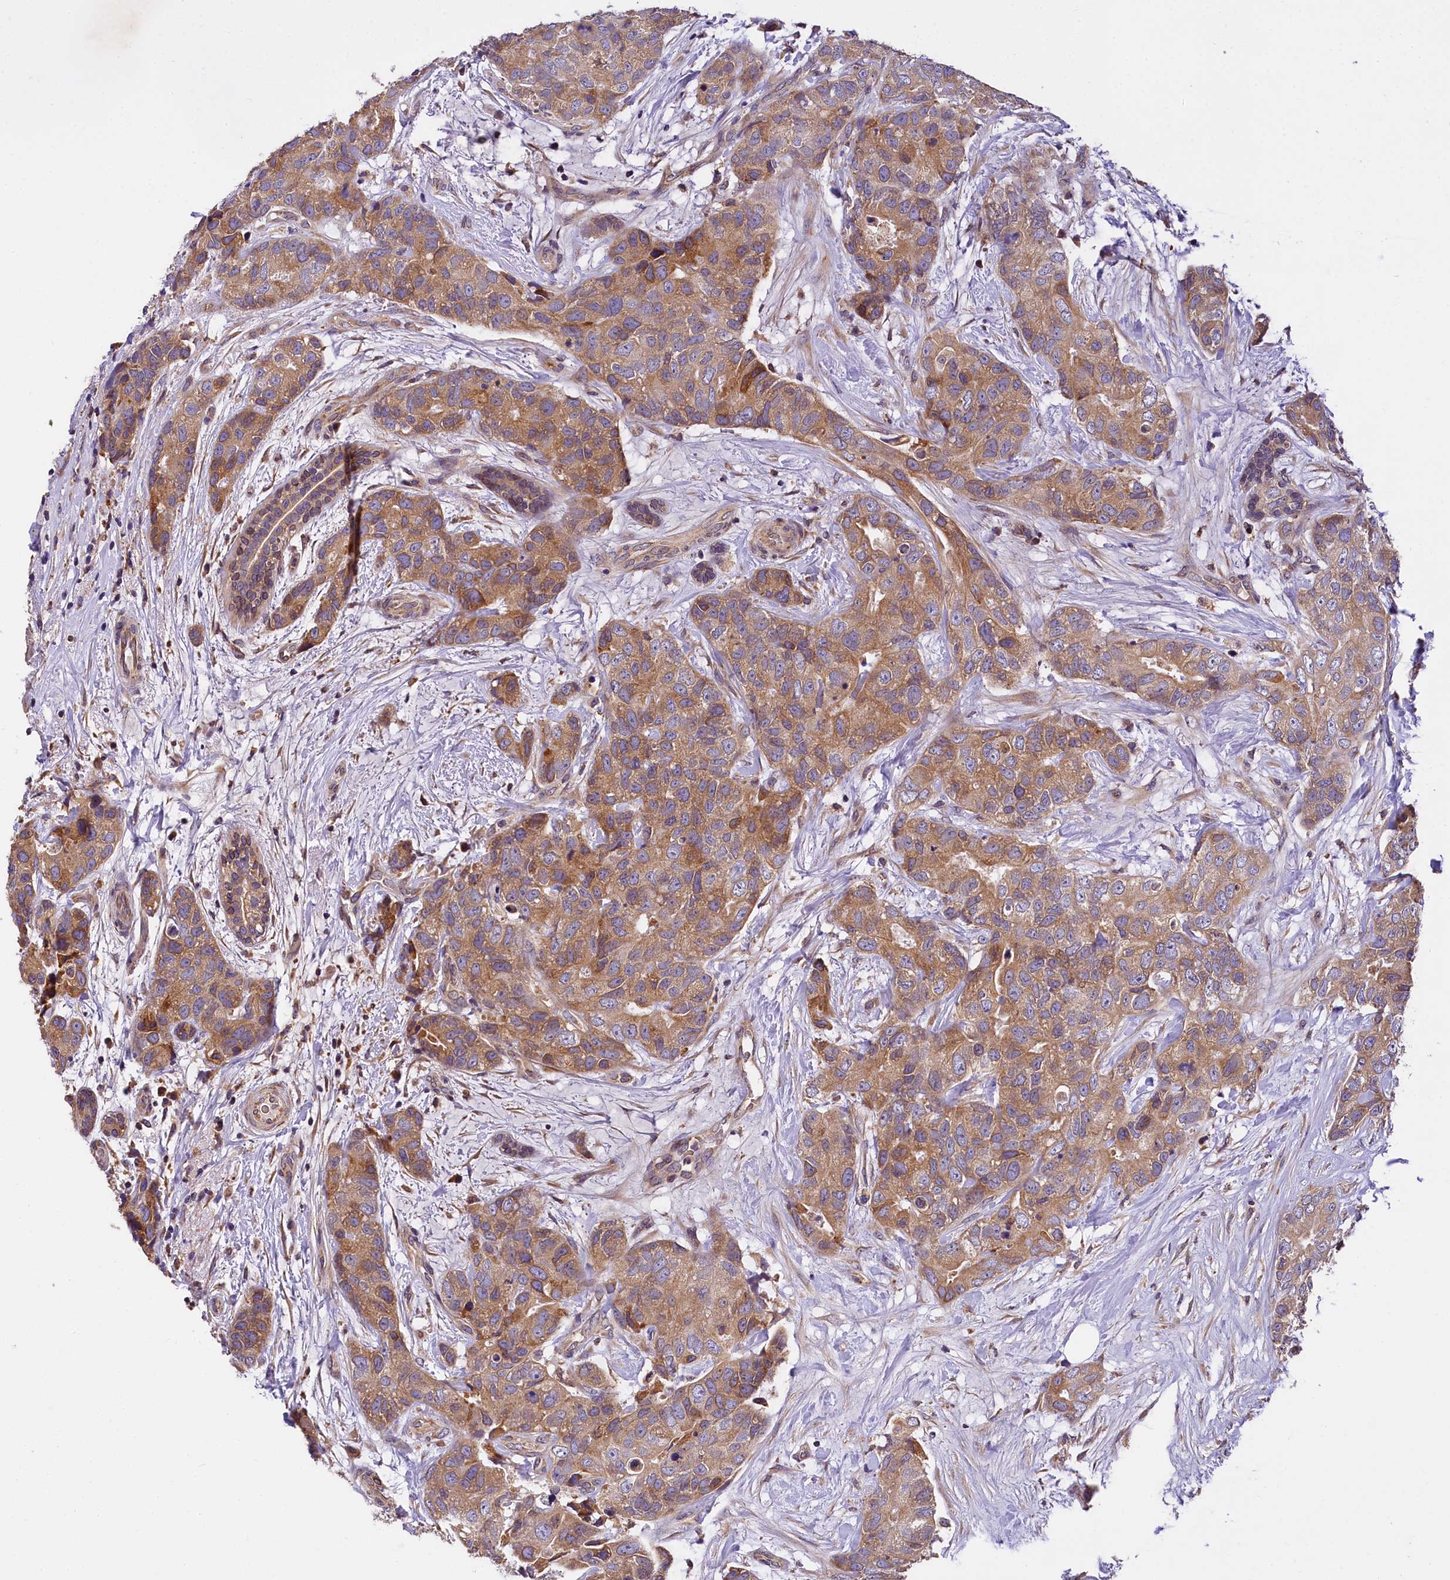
{"staining": {"intensity": "moderate", "quantity": ">75%", "location": "cytoplasmic/membranous"}, "tissue": "breast cancer", "cell_type": "Tumor cells", "image_type": "cancer", "snomed": [{"axis": "morphology", "description": "Duct carcinoma"}, {"axis": "topography", "description": "Breast"}], "caption": "An immunohistochemistry photomicrograph of tumor tissue is shown. Protein staining in brown shows moderate cytoplasmic/membranous positivity in infiltrating ductal carcinoma (breast) within tumor cells.", "gene": "SUPV3L1", "patient": {"sex": "female", "age": 62}}